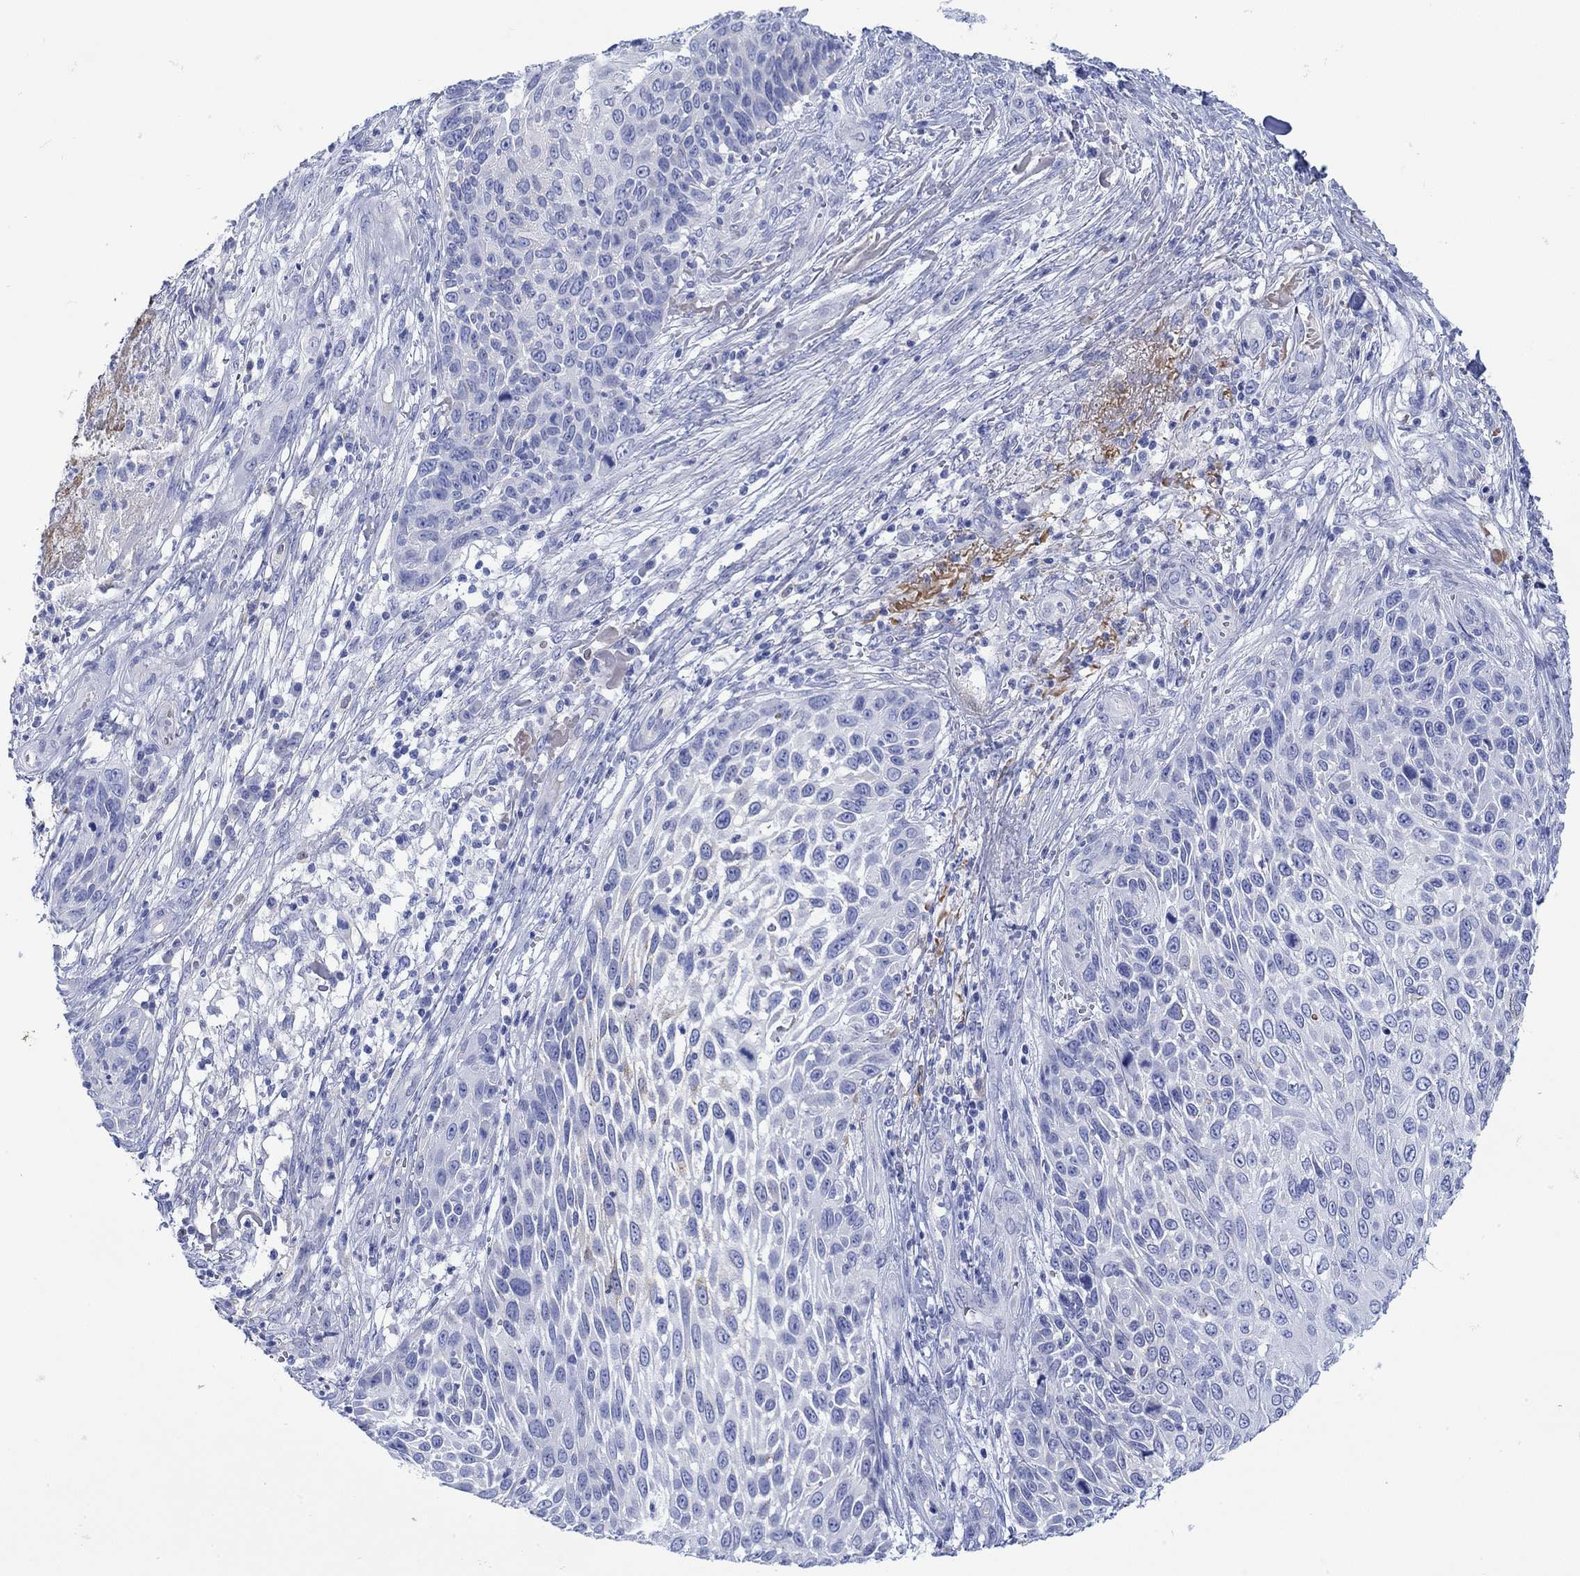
{"staining": {"intensity": "negative", "quantity": "none", "location": "none"}, "tissue": "skin cancer", "cell_type": "Tumor cells", "image_type": "cancer", "snomed": [{"axis": "morphology", "description": "Squamous cell carcinoma, NOS"}, {"axis": "topography", "description": "Skin"}], "caption": "Immunohistochemical staining of squamous cell carcinoma (skin) reveals no significant staining in tumor cells.", "gene": "ANKMY1", "patient": {"sex": "male", "age": 92}}